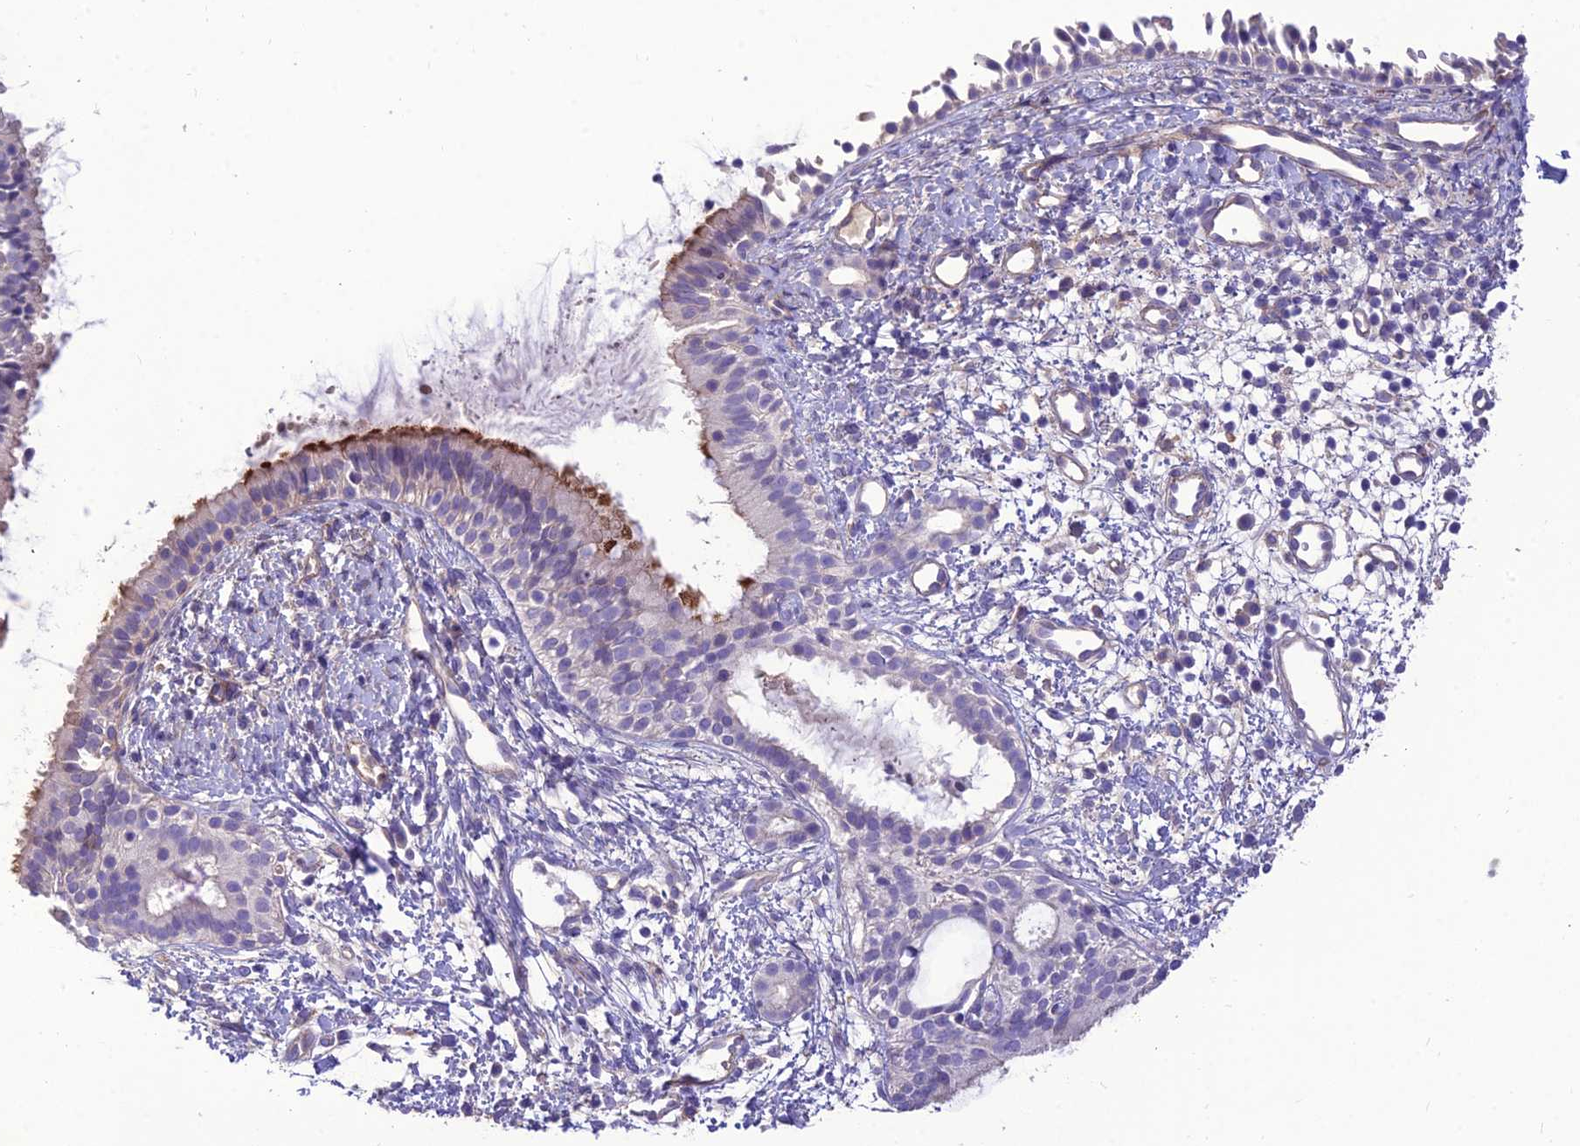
{"staining": {"intensity": "strong", "quantity": "25%-75%", "location": "cytoplasmic/membranous"}, "tissue": "nasopharynx", "cell_type": "Respiratory epithelial cells", "image_type": "normal", "snomed": [{"axis": "morphology", "description": "Normal tissue, NOS"}, {"axis": "topography", "description": "Nasopharynx"}], "caption": "Immunohistochemical staining of benign human nasopharynx exhibits 25%-75% levels of strong cytoplasmic/membranous protein positivity in about 25%-75% of respiratory epithelial cells. Ihc stains the protein of interest in brown and the nuclei are stained blue.", "gene": "TEKT3", "patient": {"sex": "male", "age": 22}}